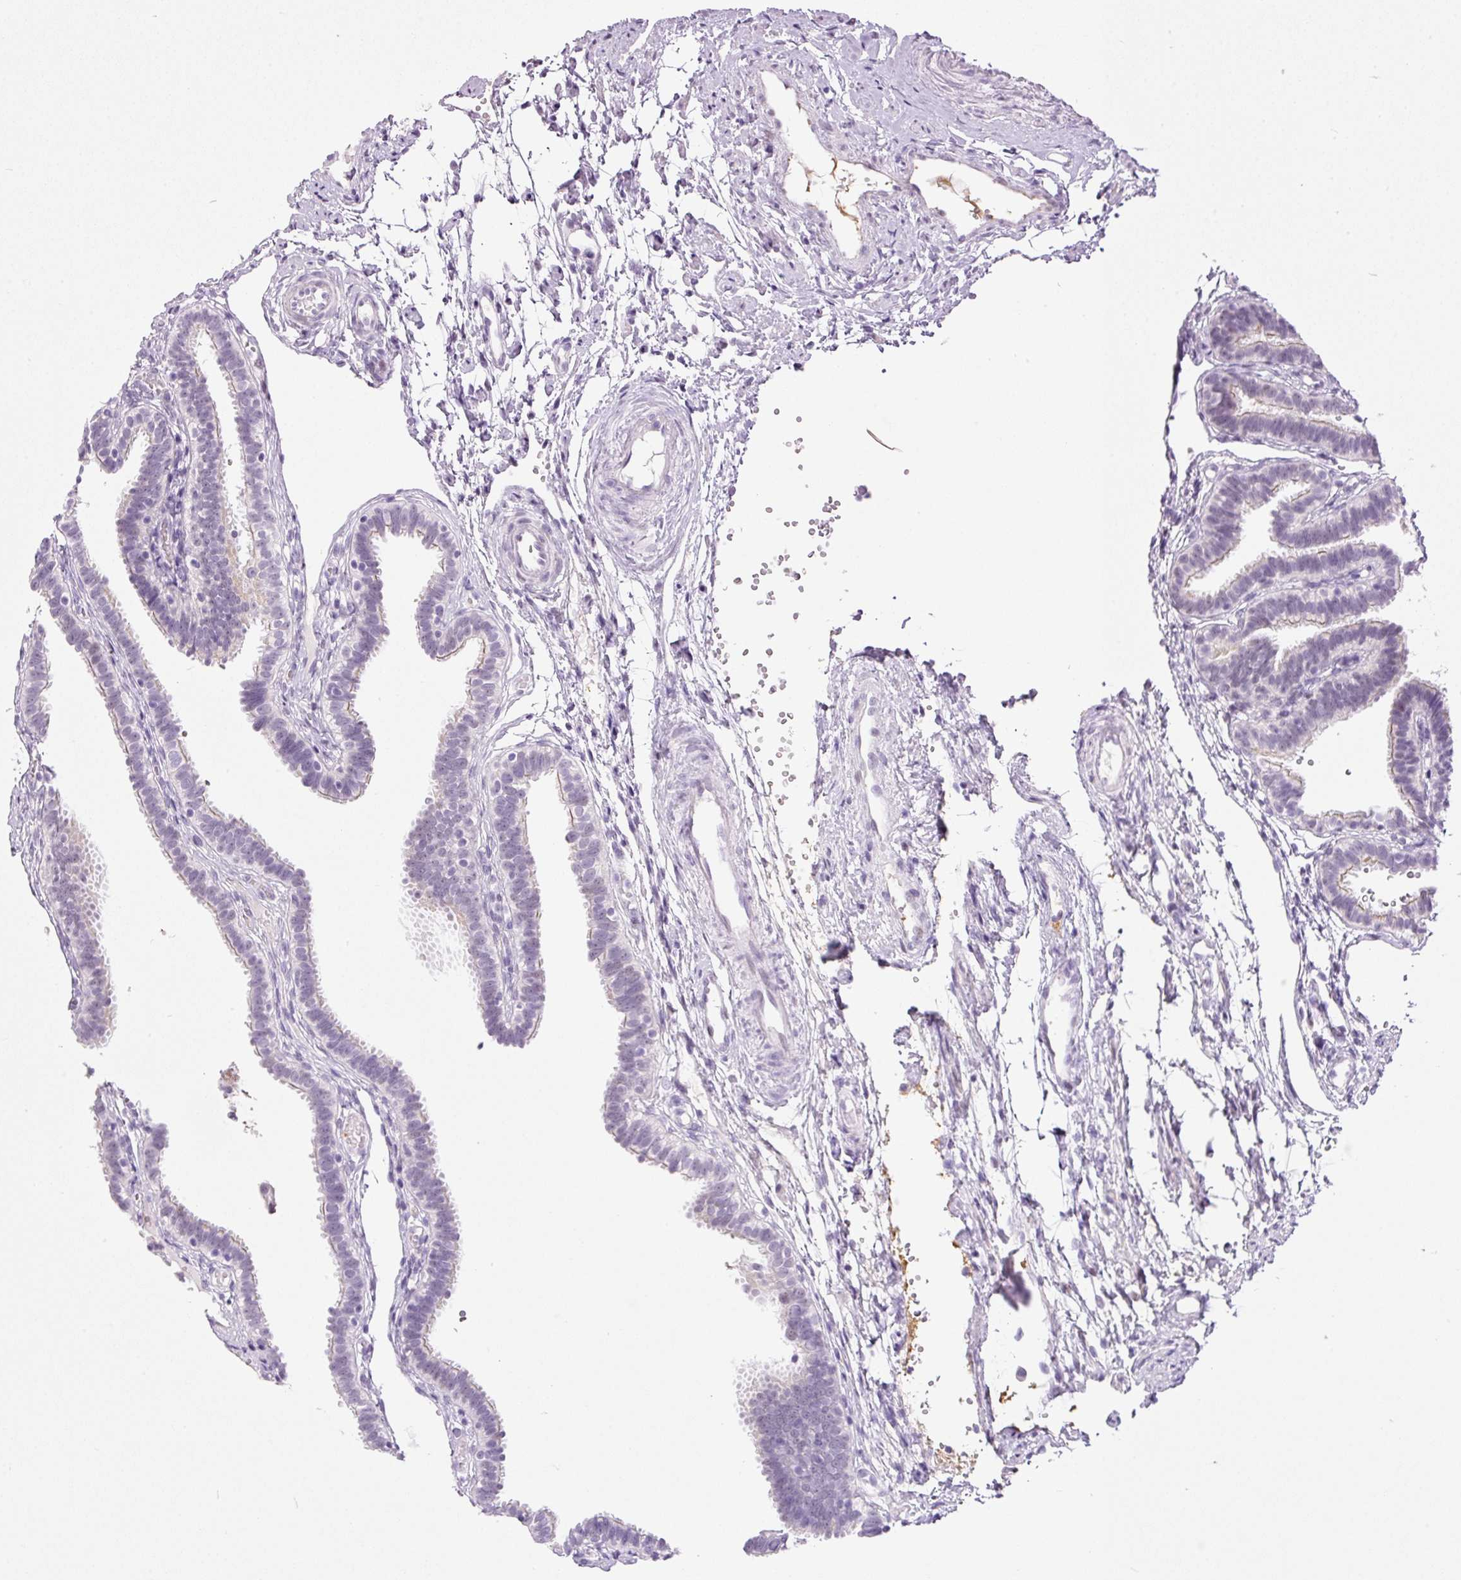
{"staining": {"intensity": "negative", "quantity": "none", "location": "none"}, "tissue": "fallopian tube", "cell_type": "Glandular cells", "image_type": "normal", "snomed": [{"axis": "morphology", "description": "Normal tissue, NOS"}, {"axis": "topography", "description": "Fallopian tube"}], "caption": "Micrograph shows no significant protein positivity in glandular cells of normal fallopian tube.", "gene": "SRC", "patient": {"sex": "female", "age": 37}}